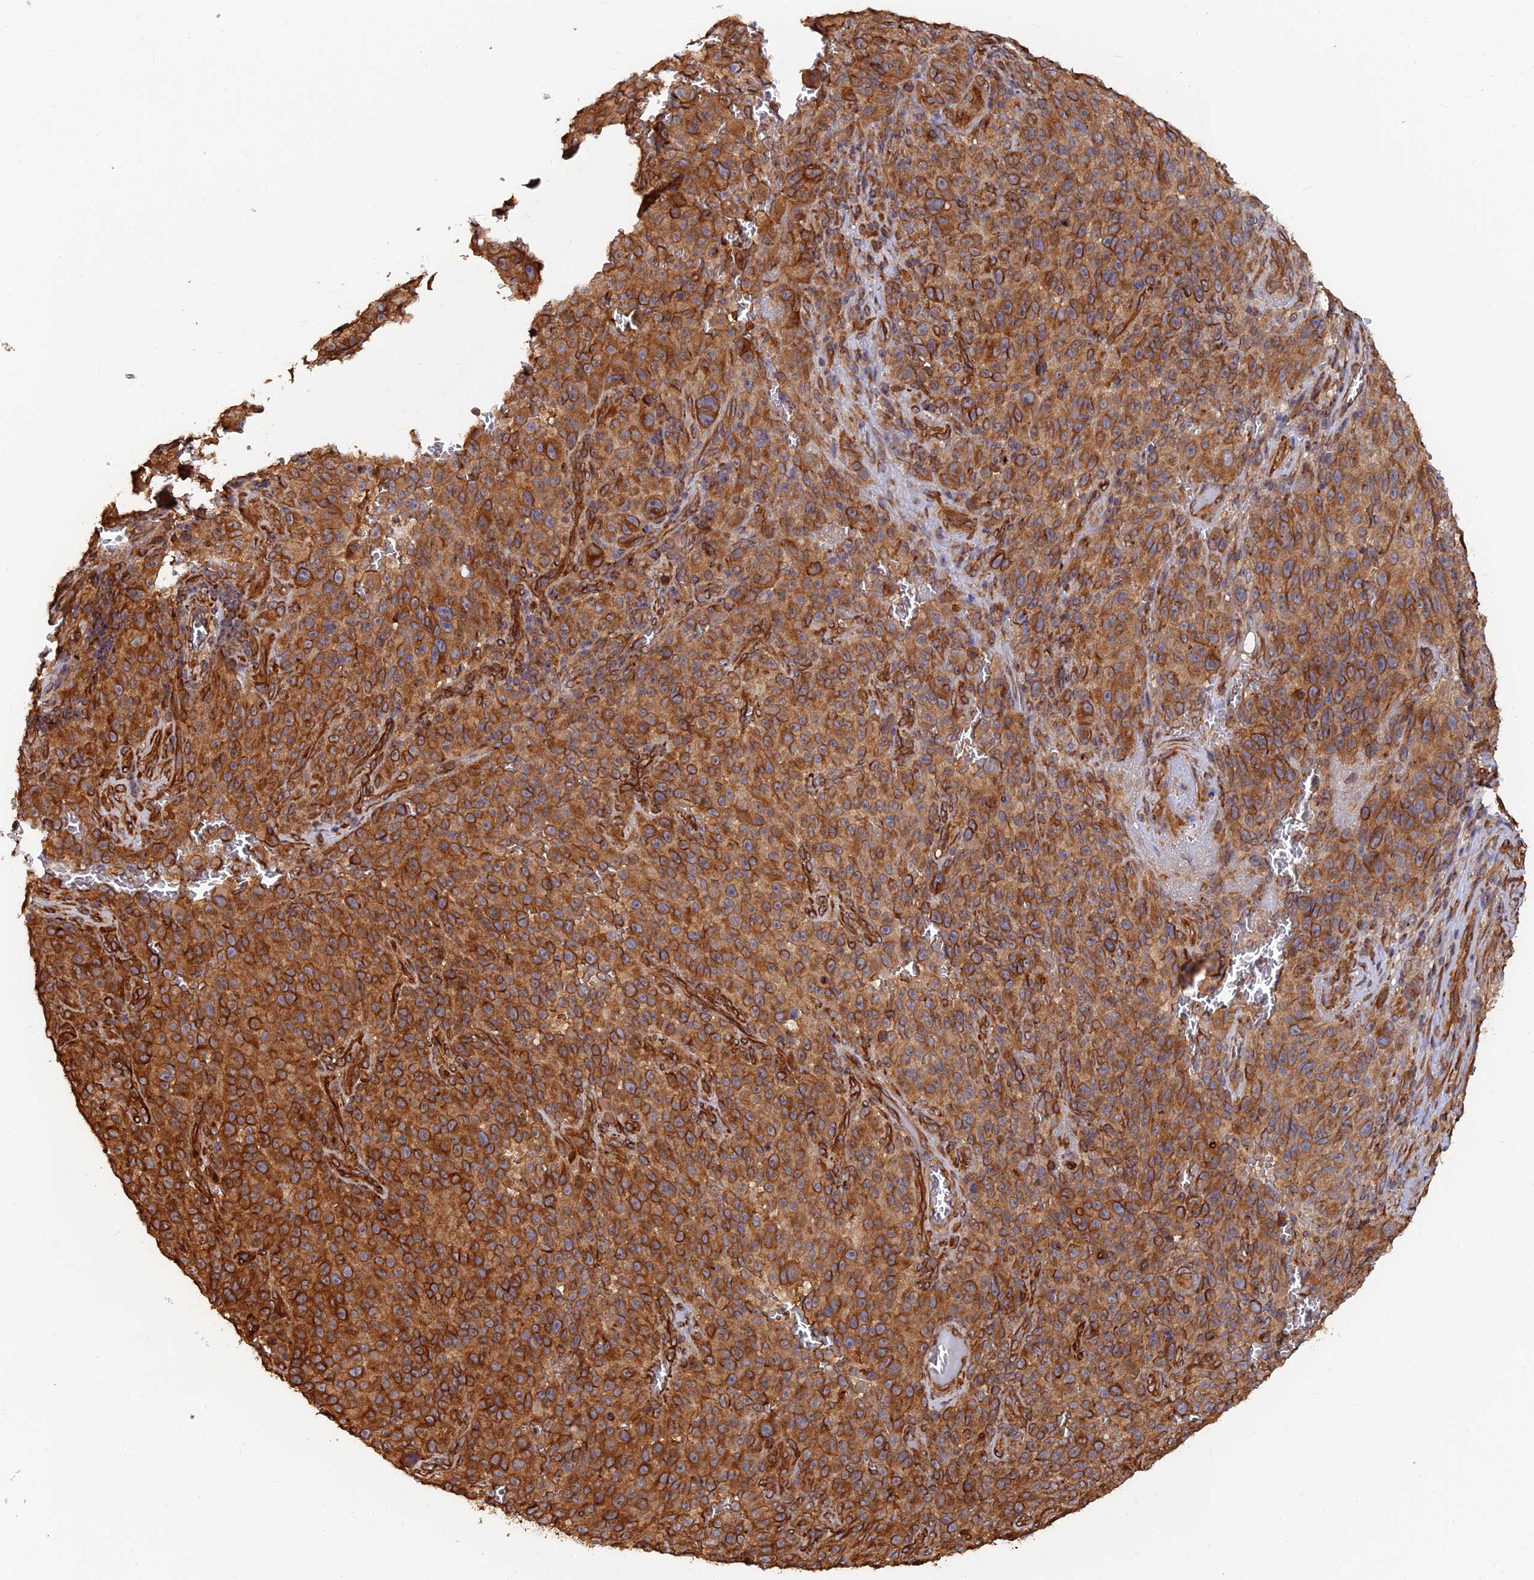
{"staining": {"intensity": "strong", "quantity": ">75%", "location": "cytoplasmic/membranous"}, "tissue": "melanoma", "cell_type": "Tumor cells", "image_type": "cancer", "snomed": [{"axis": "morphology", "description": "Malignant melanoma, NOS"}, {"axis": "topography", "description": "Skin"}], "caption": "Immunohistochemistry (IHC) of human melanoma reveals high levels of strong cytoplasmic/membranous expression in approximately >75% of tumor cells.", "gene": "WBP11", "patient": {"sex": "female", "age": 82}}